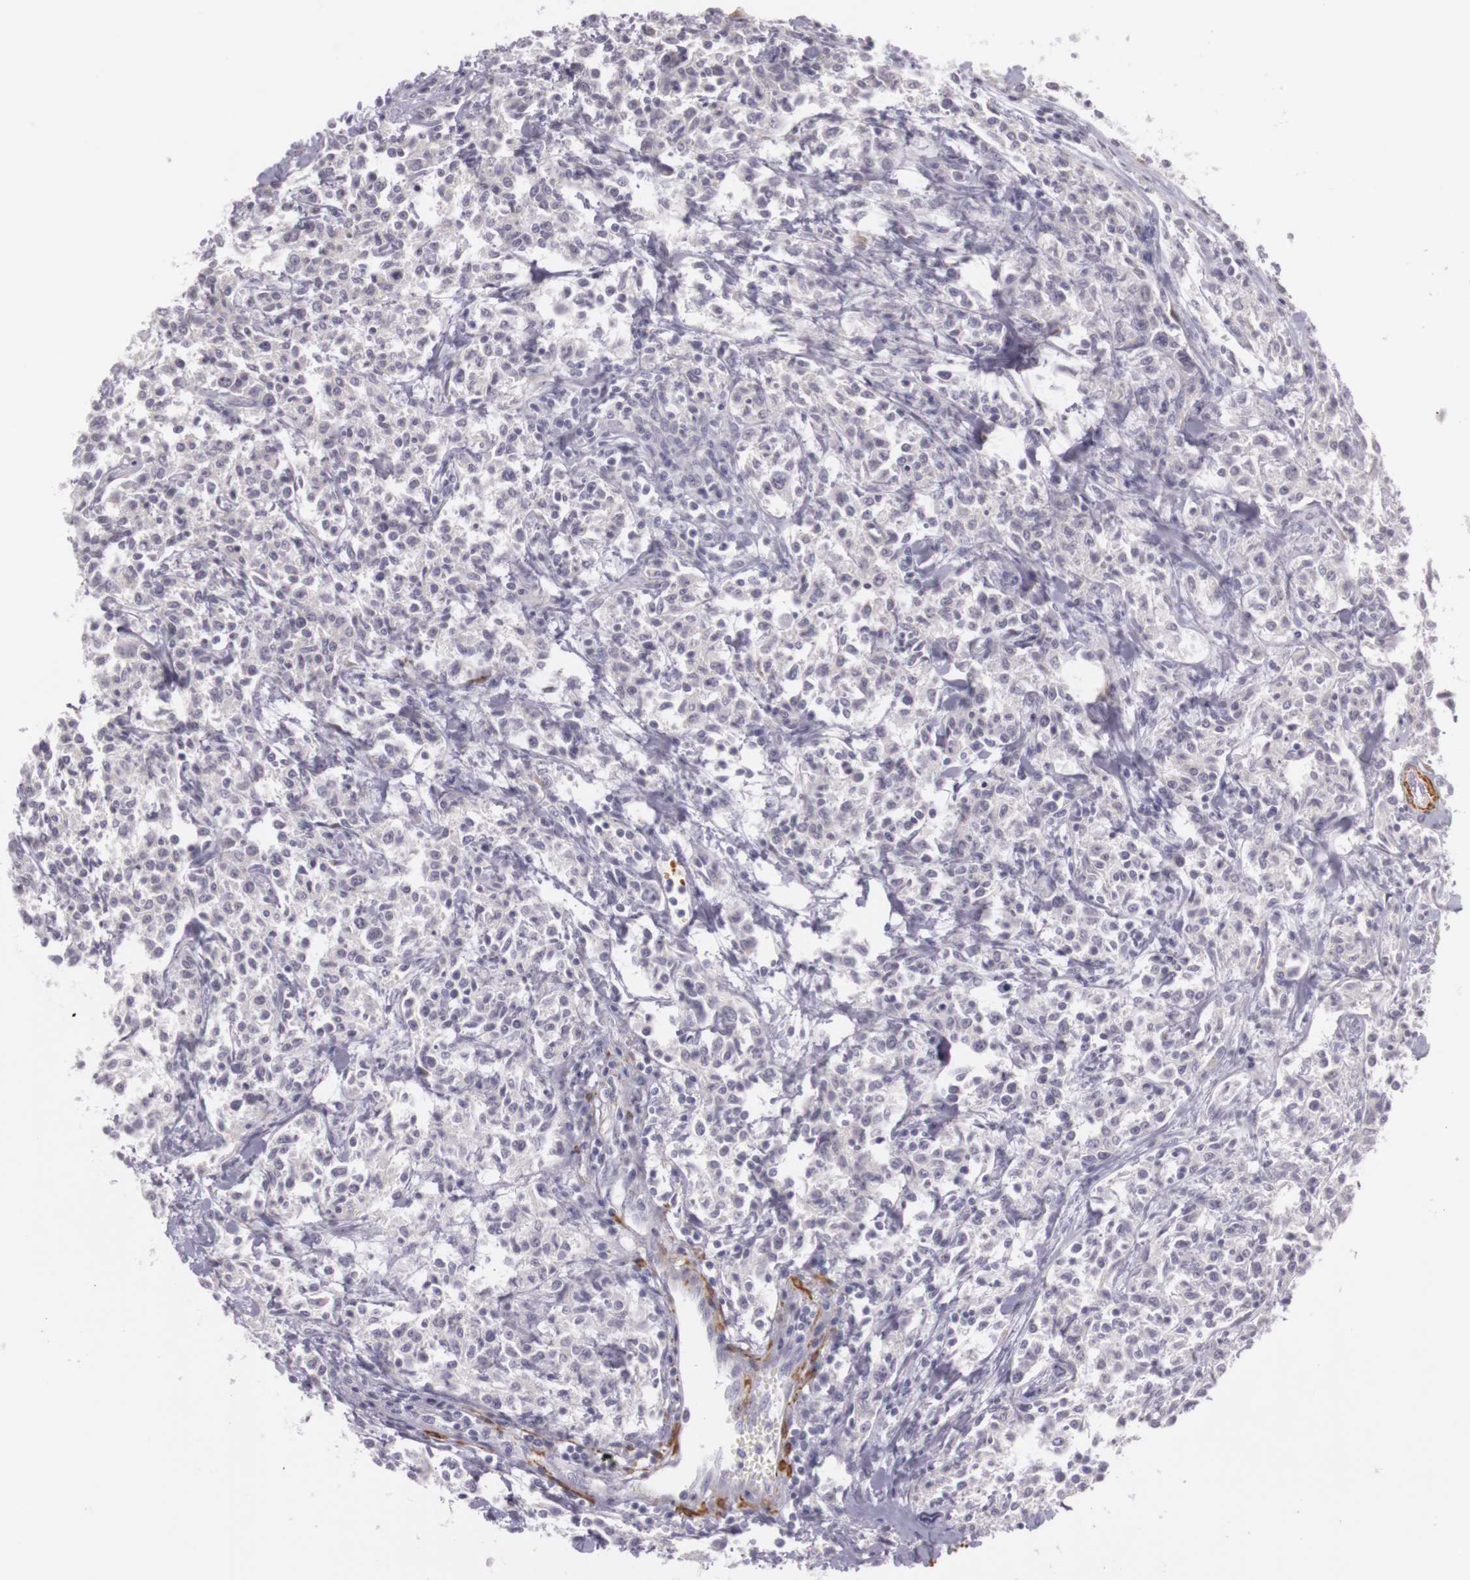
{"staining": {"intensity": "negative", "quantity": "none", "location": "none"}, "tissue": "lymphoma", "cell_type": "Tumor cells", "image_type": "cancer", "snomed": [{"axis": "morphology", "description": "Malignant lymphoma, non-Hodgkin's type, Low grade"}, {"axis": "topography", "description": "Small intestine"}], "caption": "DAB (3,3'-diaminobenzidine) immunohistochemical staining of human malignant lymphoma, non-Hodgkin's type (low-grade) demonstrates no significant positivity in tumor cells.", "gene": "CNTN2", "patient": {"sex": "female", "age": 59}}